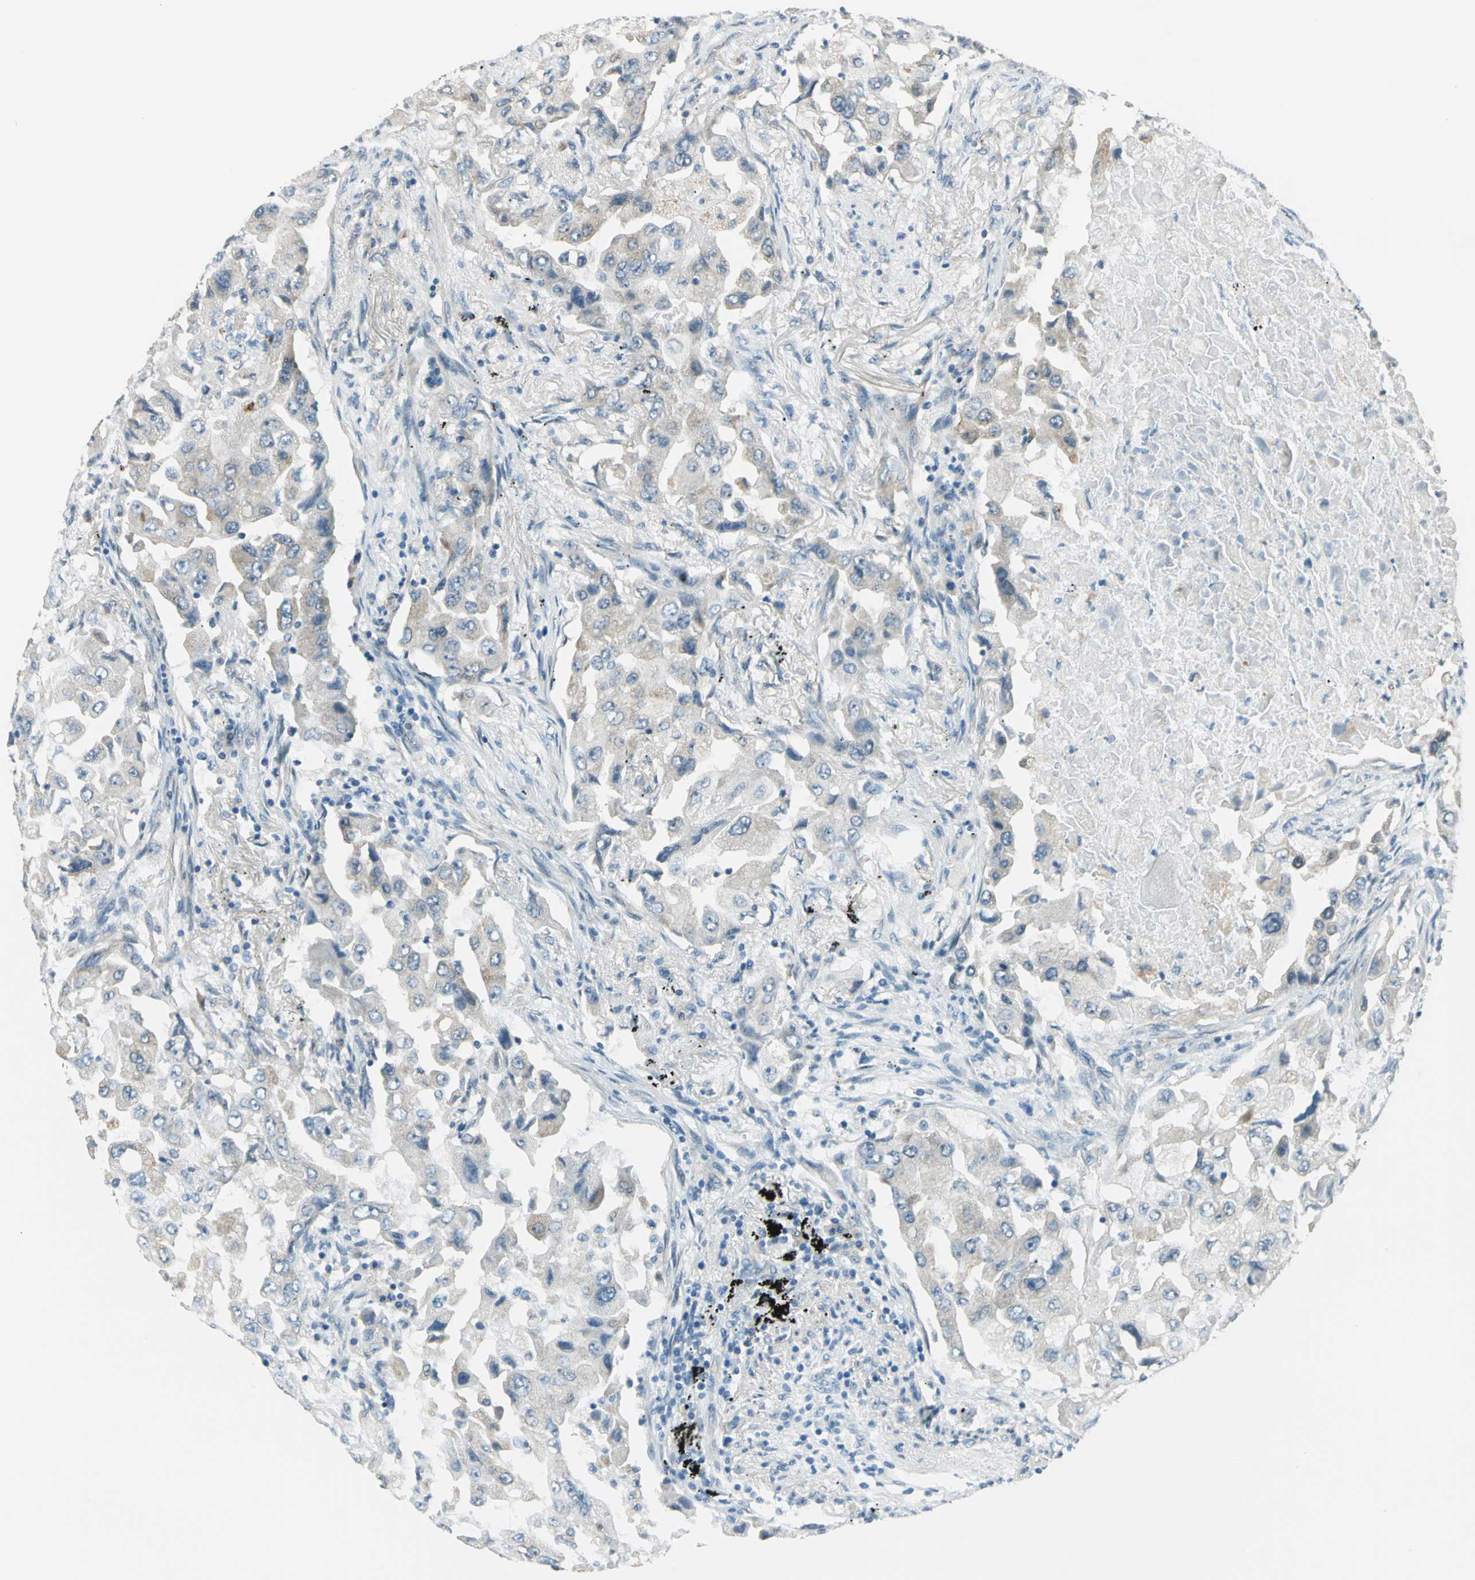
{"staining": {"intensity": "weak", "quantity": "<25%", "location": "cytoplasmic/membranous"}, "tissue": "lung cancer", "cell_type": "Tumor cells", "image_type": "cancer", "snomed": [{"axis": "morphology", "description": "Adenocarcinoma, NOS"}, {"axis": "topography", "description": "Lung"}], "caption": "High magnification brightfield microscopy of adenocarcinoma (lung) stained with DAB (brown) and counterstained with hematoxylin (blue): tumor cells show no significant staining.", "gene": "CDC42EP1", "patient": {"sex": "female", "age": 65}}